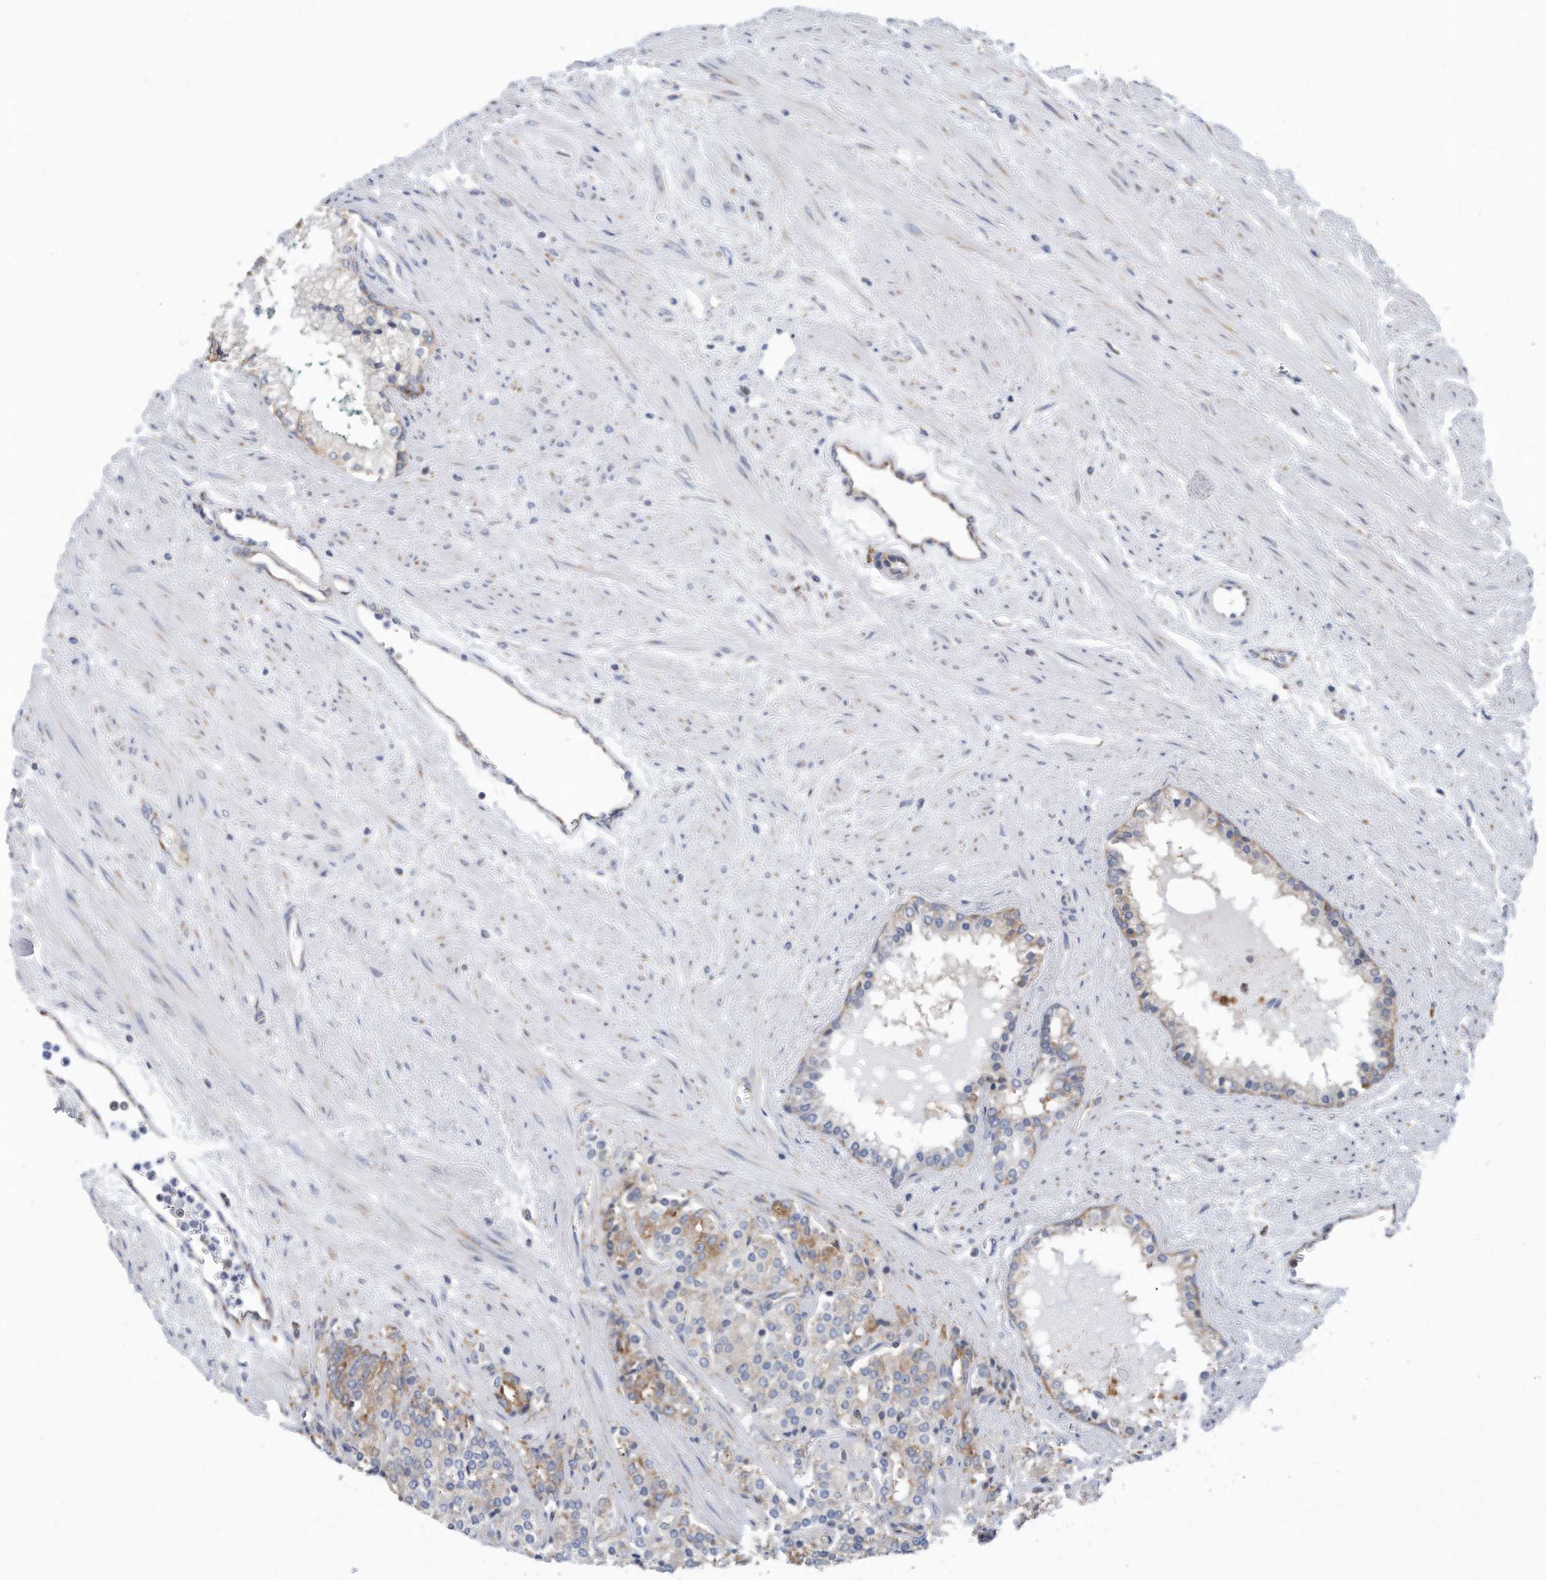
{"staining": {"intensity": "moderate", "quantity": "25%-75%", "location": "cytoplasmic/membranous"}, "tissue": "prostate cancer", "cell_type": "Tumor cells", "image_type": "cancer", "snomed": [{"axis": "morphology", "description": "Adenocarcinoma, High grade"}, {"axis": "topography", "description": "Prostate"}], "caption": "The histopathology image shows immunohistochemical staining of prostate cancer. There is moderate cytoplasmic/membranous expression is identified in approximately 25%-75% of tumor cells.", "gene": "RPL26L1", "patient": {"sex": "male", "age": 71}}